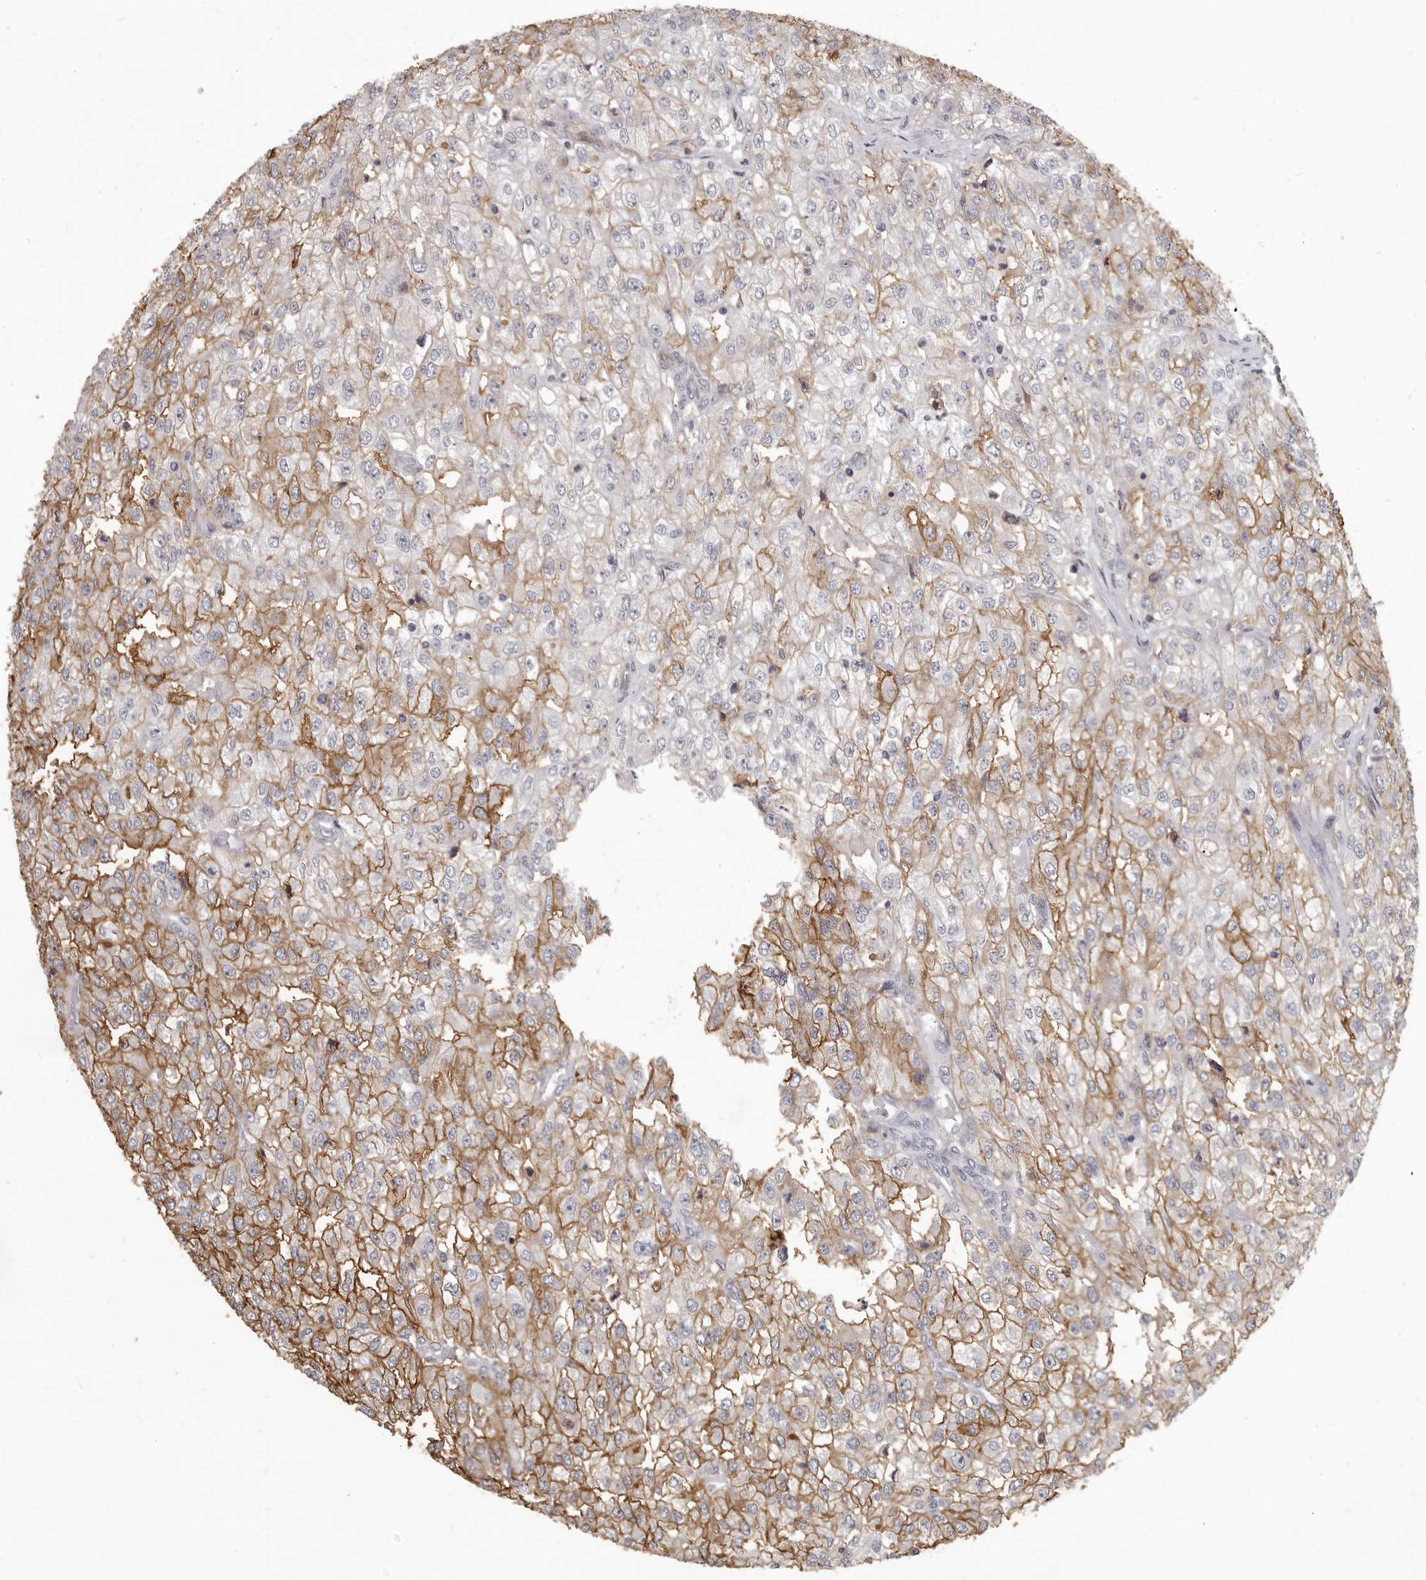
{"staining": {"intensity": "moderate", "quantity": "25%-75%", "location": "cytoplasmic/membranous"}, "tissue": "renal cancer", "cell_type": "Tumor cells", "image_type": "cancer", "snomed": [{"axis": "morphology", "description": "Adenocarcinoma, NOS"}, {"axis": "topography", "description": "Kidney"}], "caption": "Protein staining of adenocarcinoma (renal) tissue demonstrates moderate cytoplasmic/membranous positivity in about 25%-75% of tumor cells. (IHC, brightfield microscopy, high magnification).", "gene": "GPR78", "patient": {"sex": "female", "age": 54}}